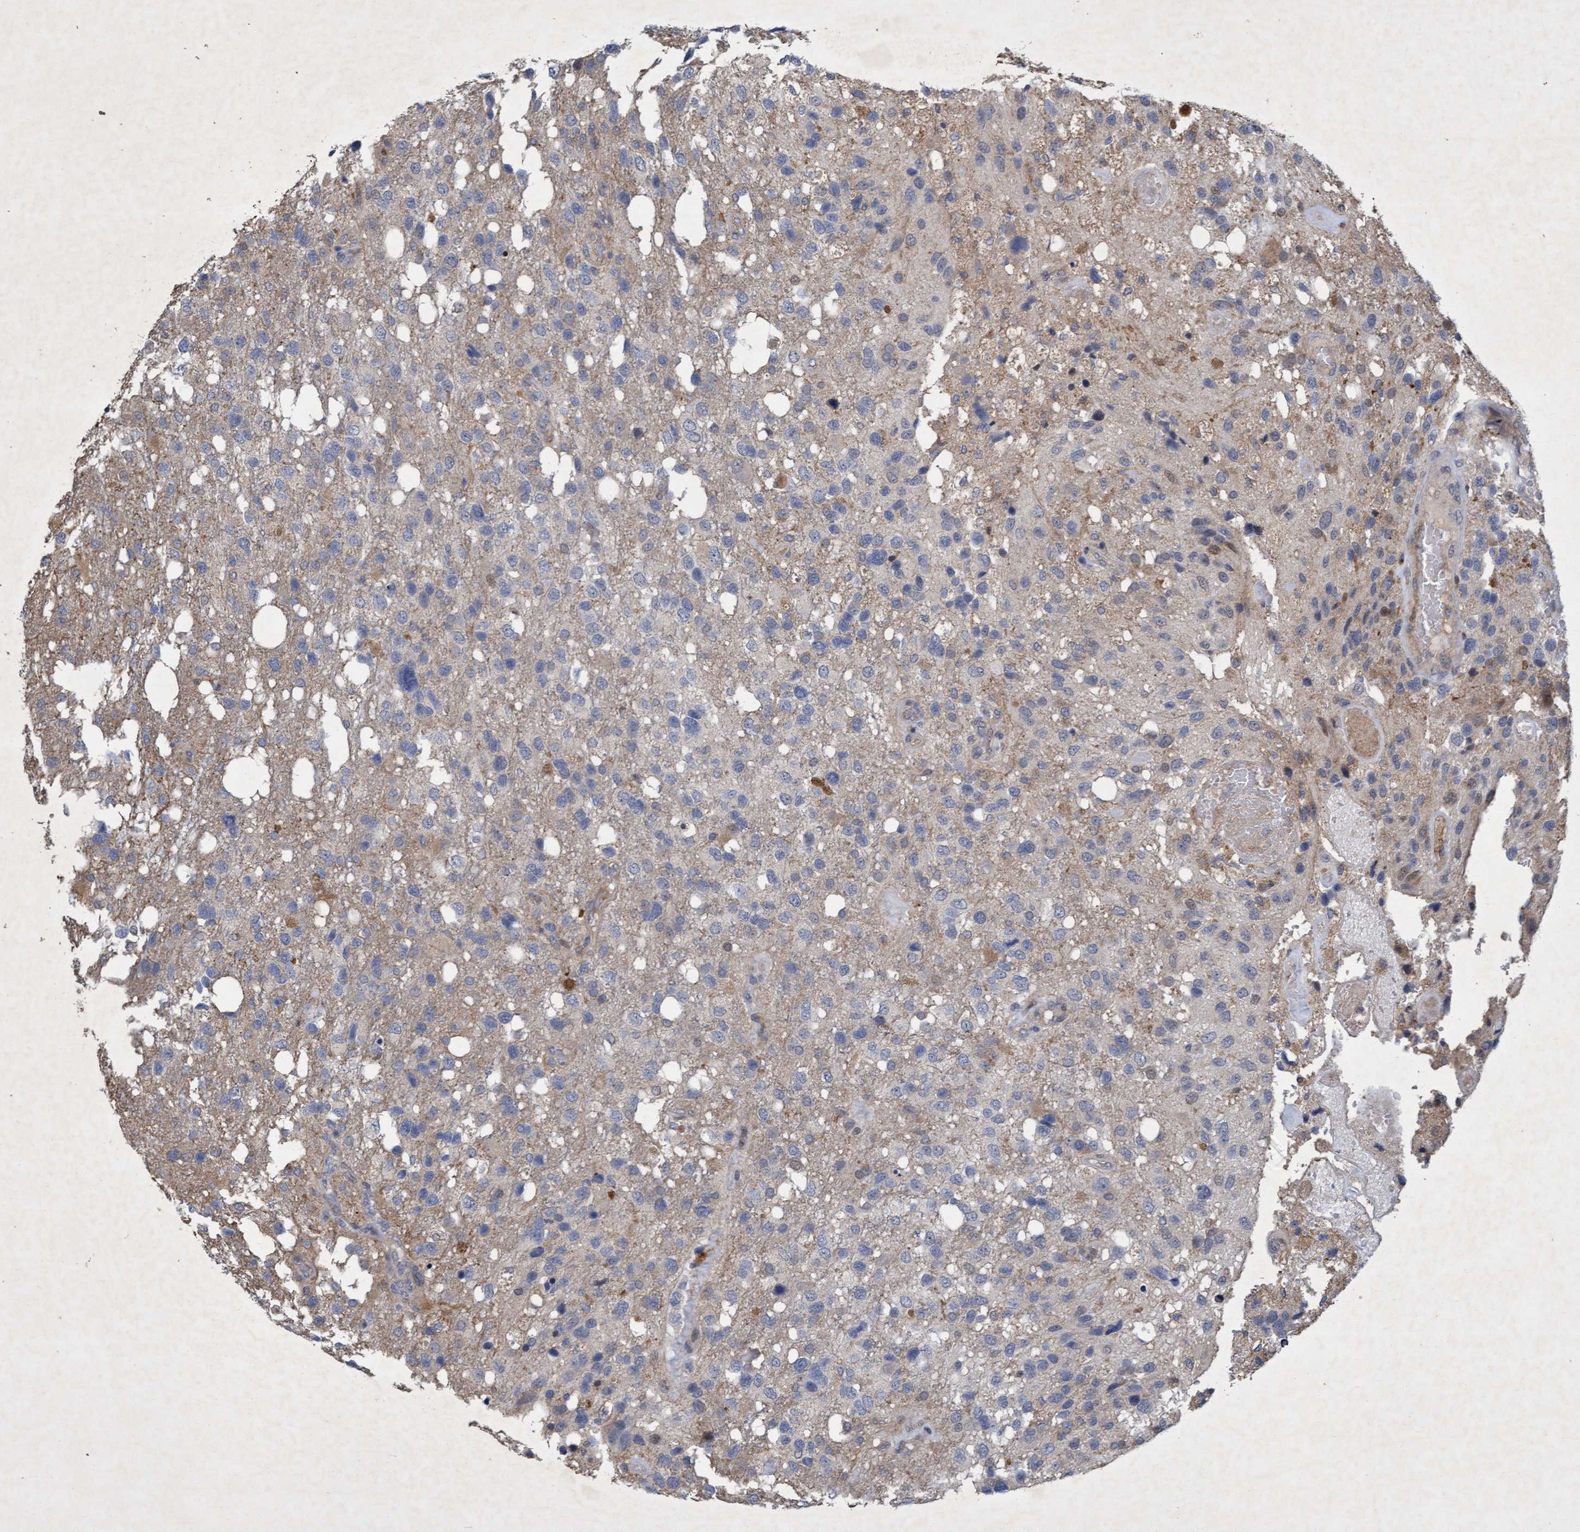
{"staining": {"intensity": "negative", "quantity": "none", "location": "none"}, "tissue": "glioma", "cell_type": "Tumor cells", "image_type": "cancer", "snomed": [{"axis": "morphology", "description": "Glioma, malignant, High grade"}, {"axis": "topography", "description": "Brain"}], "caption": "Immunohistochemistry (IHC) photomicrograph of malignant glioma (high-grade) stained for a protein (brown), which demonstrates no expression in tumor cells. Nuclei are stained in blue.", "gene": "ZNF677", "patient": {"sex": "female", "age": 58}}